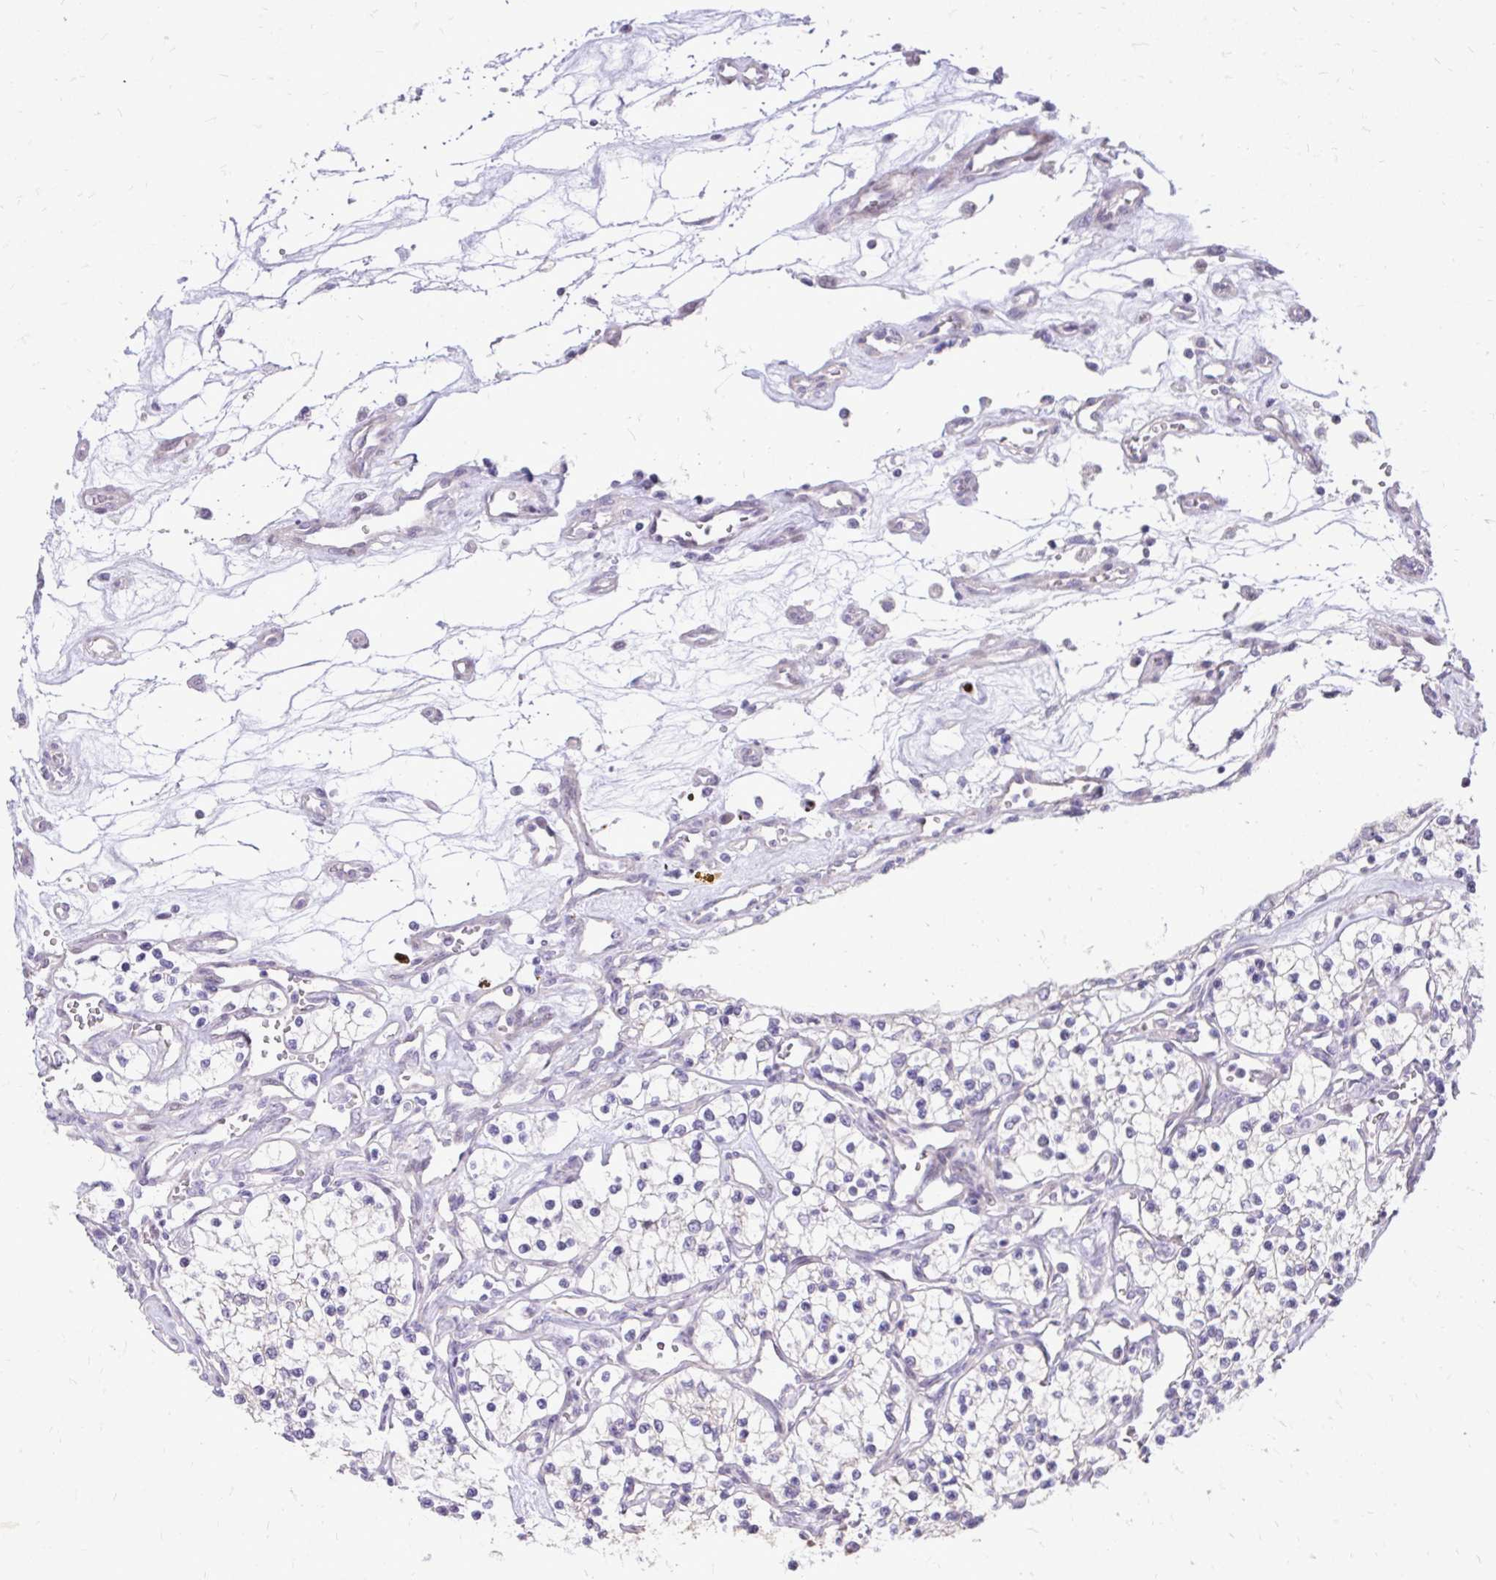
{"staining": {"intensity": "negative", "quantity": "none", "location": "none"}, "tissue": "renal cancer", "cell_type": "Tumor cells", "image_type": "cancer", "snomed": [{"axis": "morphology", "description": "Adenocarcinoma, NOS"}, {"axis": "topography", "description": "Kidney"}], "caption": "Image shows no significant protein expression in tumor cells of renal adenocarcinoma.", "gene": "OR8D1", "patient": {"sex": "female", "age": 69}}